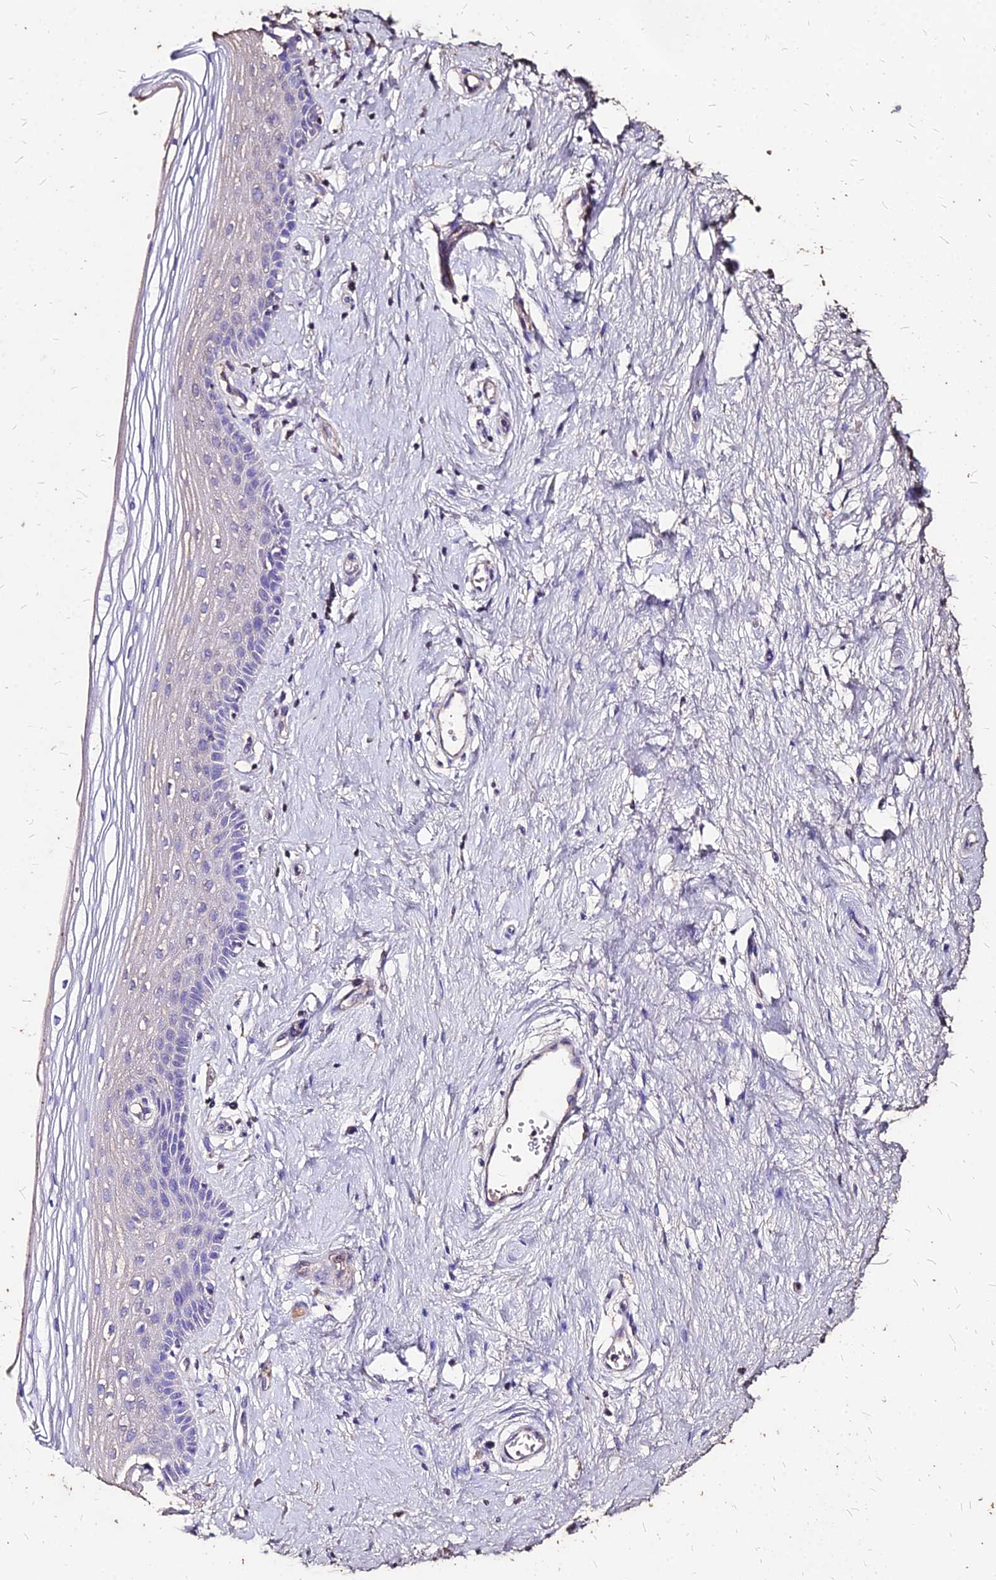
{"staining": {"intensity": "negative", "quantity": "none", "location": "none"}, "tissue": "vagina", "cell_type": "Squamous epithelial cells", "image_type": "normal", "snomed": [{"axis": "morphology", "description": "Normal tissue, NOS"}, {"axis": "topography", "description": "Vagina"}], "caption": "The photomicrograph shows no significant expression in squamous epithelial cells of vagina. The staining was performed using DAB to visualize the protein expression in brown, while the nuclei were stained in blue with hematoxylin (Magnification: 20x).", "gene": "NME5", "patient": {"sex": "female", "age": 46}}